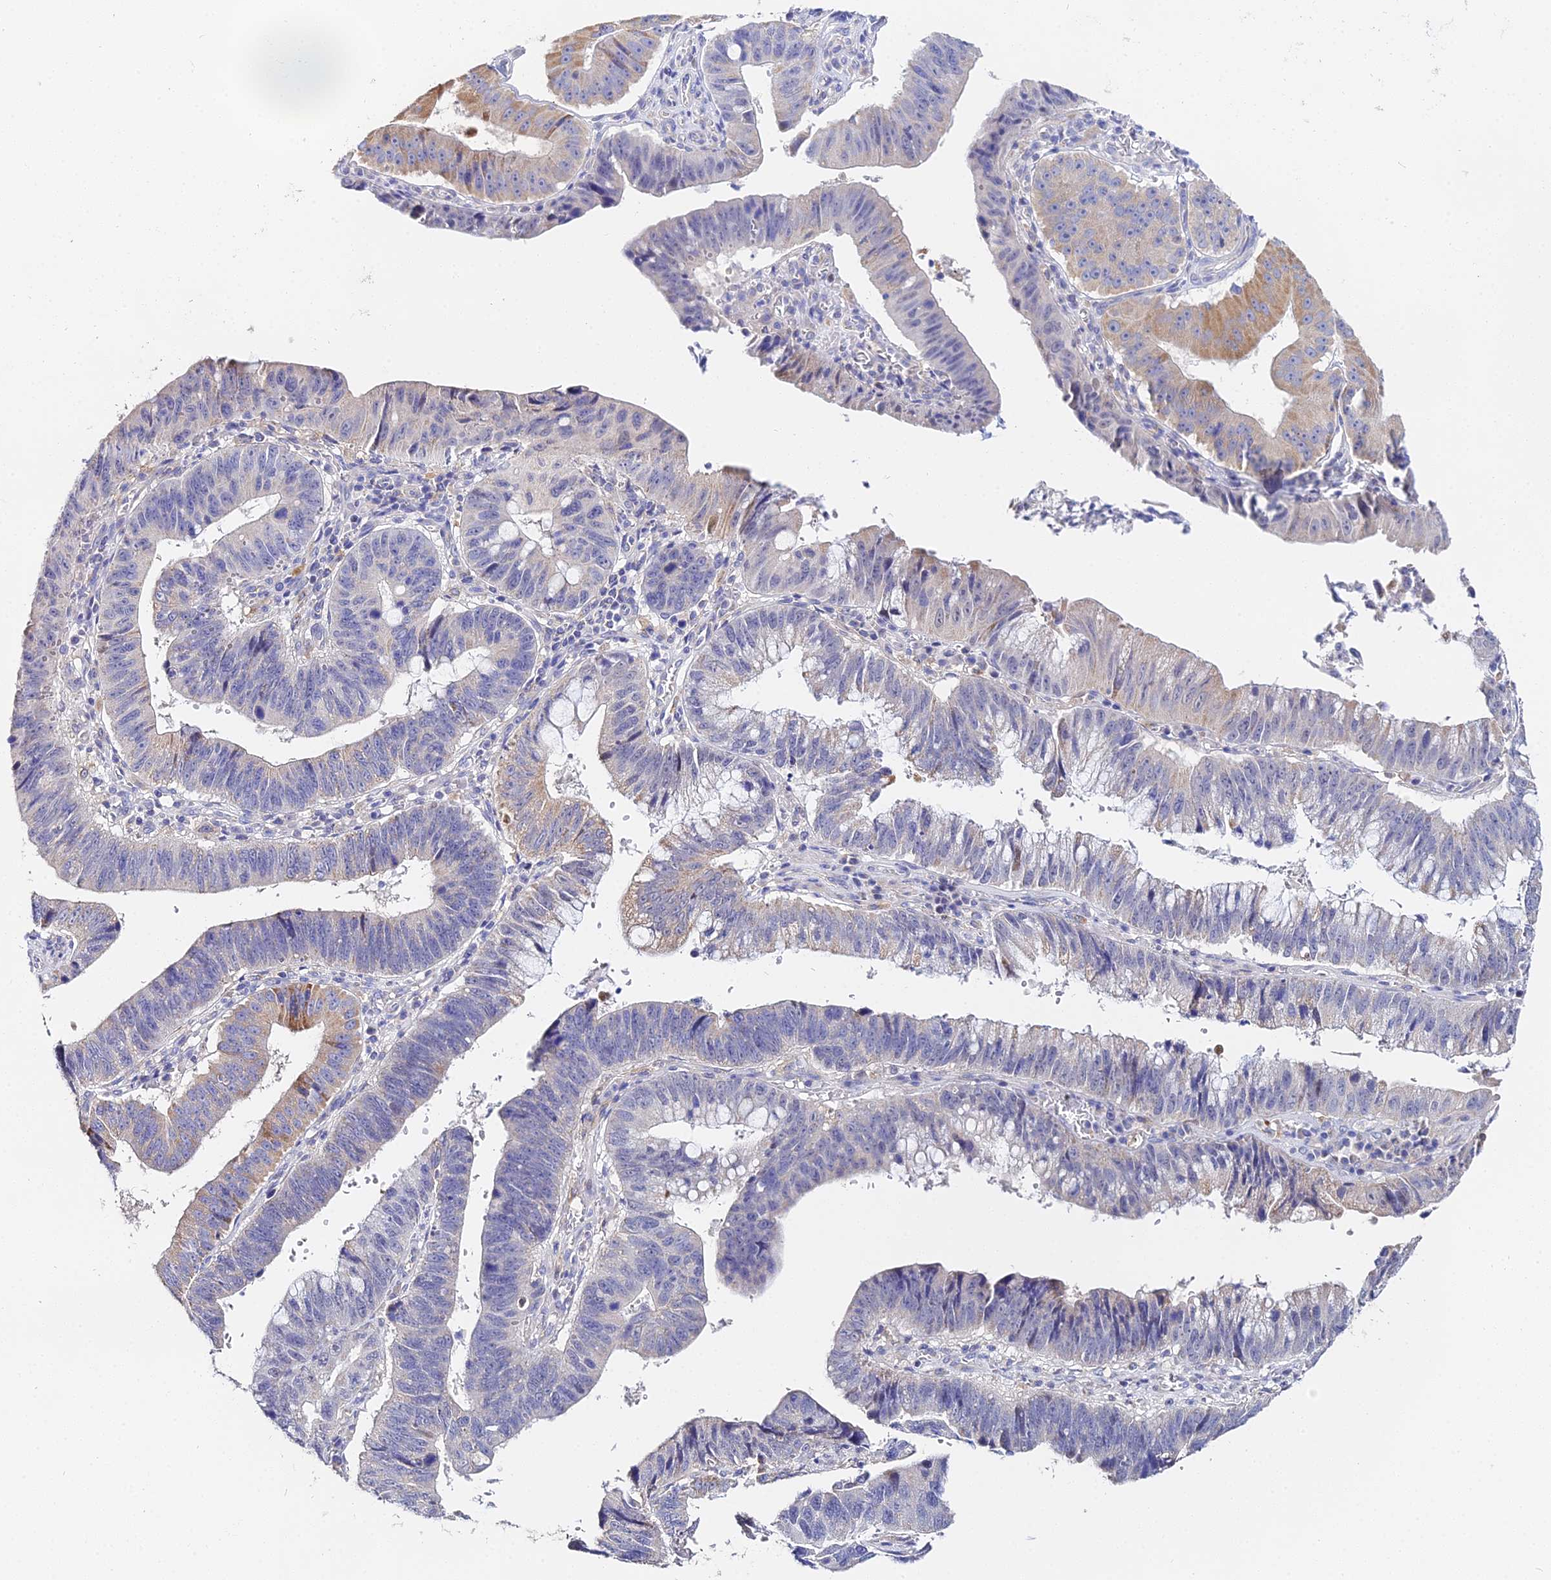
{"staining": {"intensity": "moderate", "quantity": "<25%", "location": "cytoplasmic/membranous"}, "tissue": "stomach cancer", "cell_type": "Tumor cells", "image_type": "cancer", "snomed": [{"axis": "morphology", "description": "Adenocarcinoma, NOS"}, {"axis": "topography", "description": "Stomach"}], "caption": "Immunohistochemistry micrograph of neoplastic tissue: stomach cancer (adenocarcinoma) stained using IHC shows low levels of moderate protein expression localized specifically in the cytoplasmic/membranous of tumor cells, appearing as a cytoplasmic/membranous brown color.", "gene": "PPP2R2C", "patient": {"sex": "male", "age": 59}}